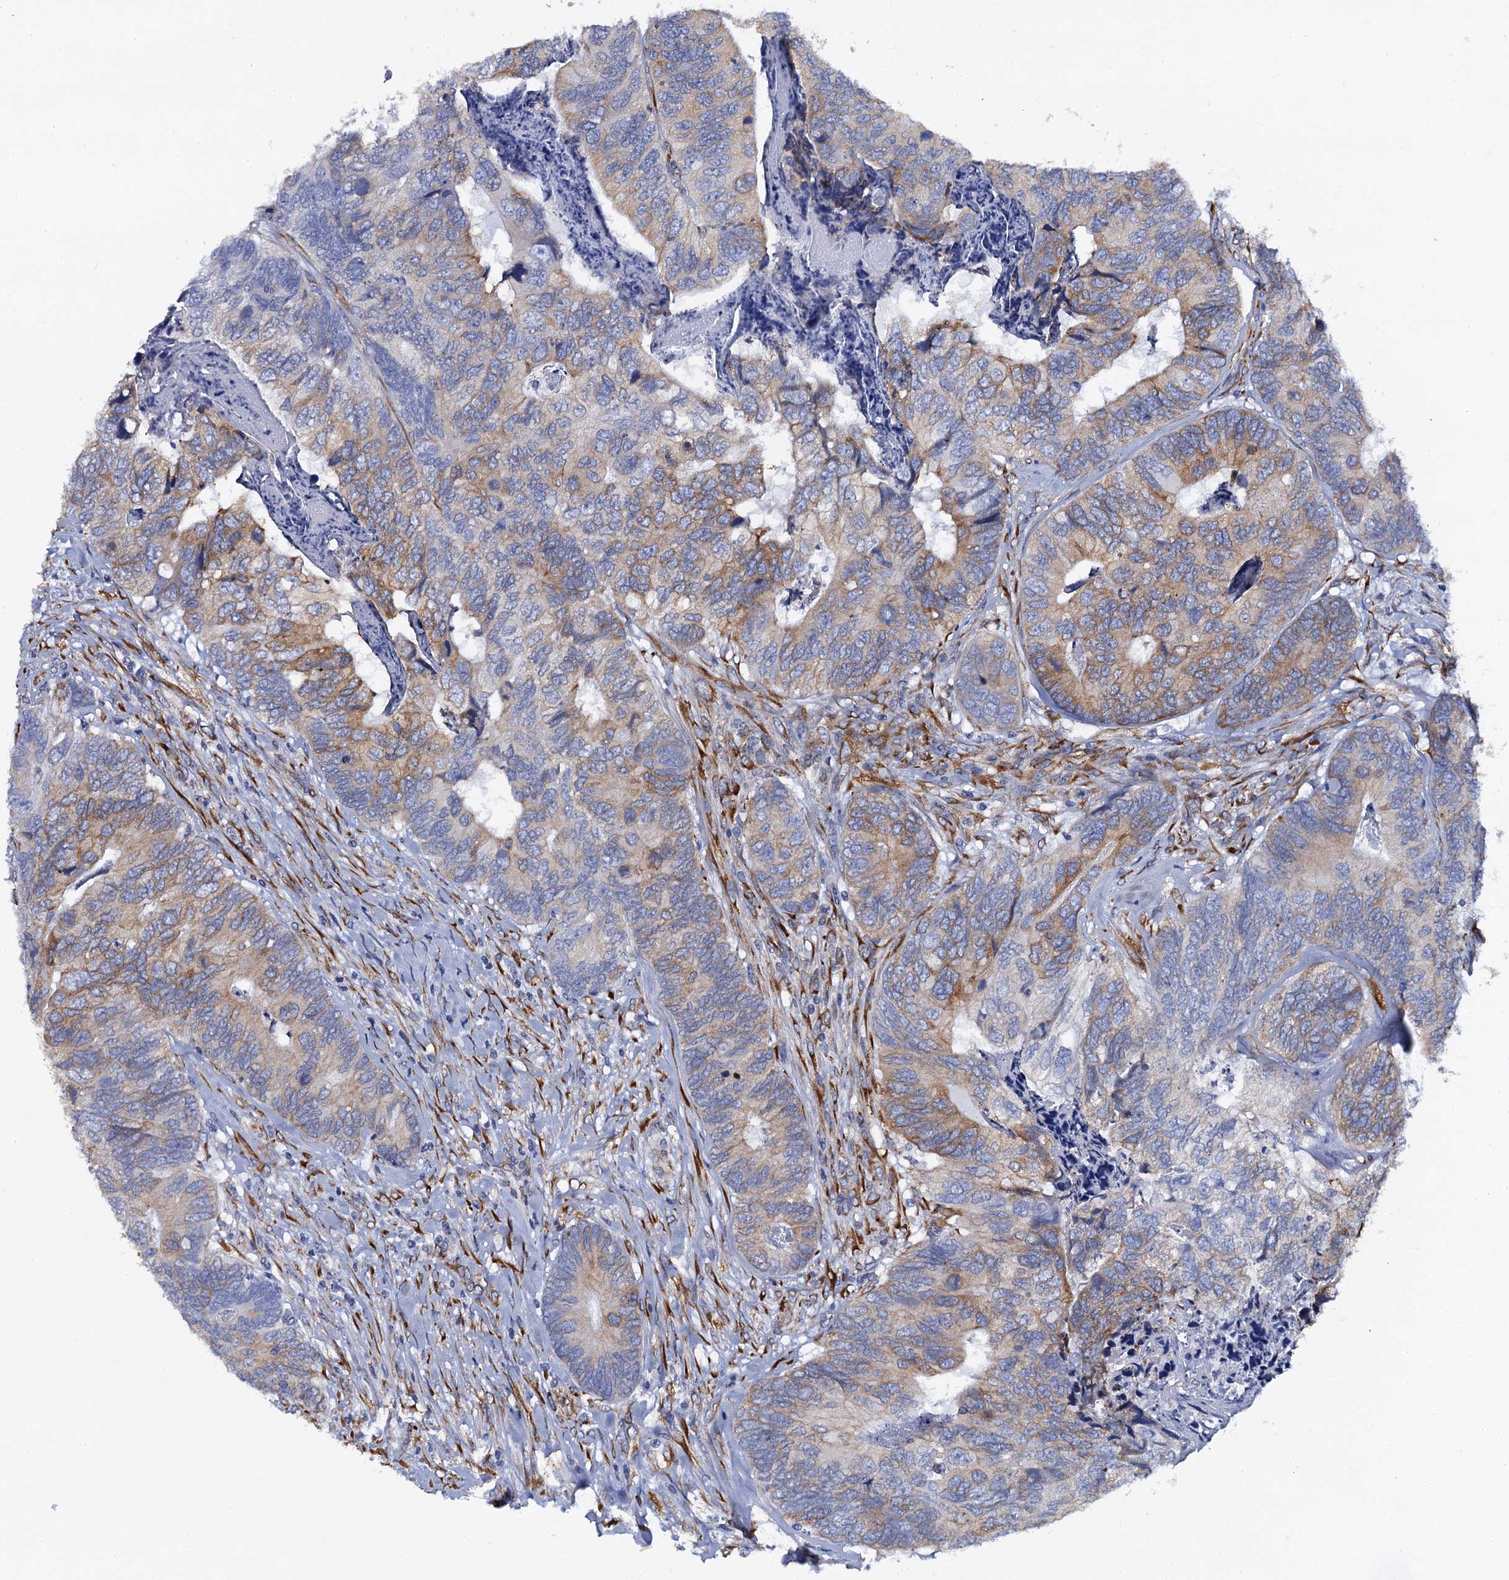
{"staining": {"intensity": "moderate", "quantity": "25%-75%", "location": "cytoplasmic/membranous"}, "tissue": "colorectal cancer", "cell_type": "Tumor cells", "image_type": "cancer", "snomed": [{"axis": "morphology", "description": "Adenocarcinoma, NOS"}, {"axis": "topography", "description": "Colon"}], "caption": "This is an image of immunohistochemistry (IHC) staining of colorectal cancer (adenocarcinoma), which shows moderate positivity in the cytoplasmic/membranous of tumor cells.", "gene": "POGLUT3", "patient": {"sex": "female", "age": 67}}